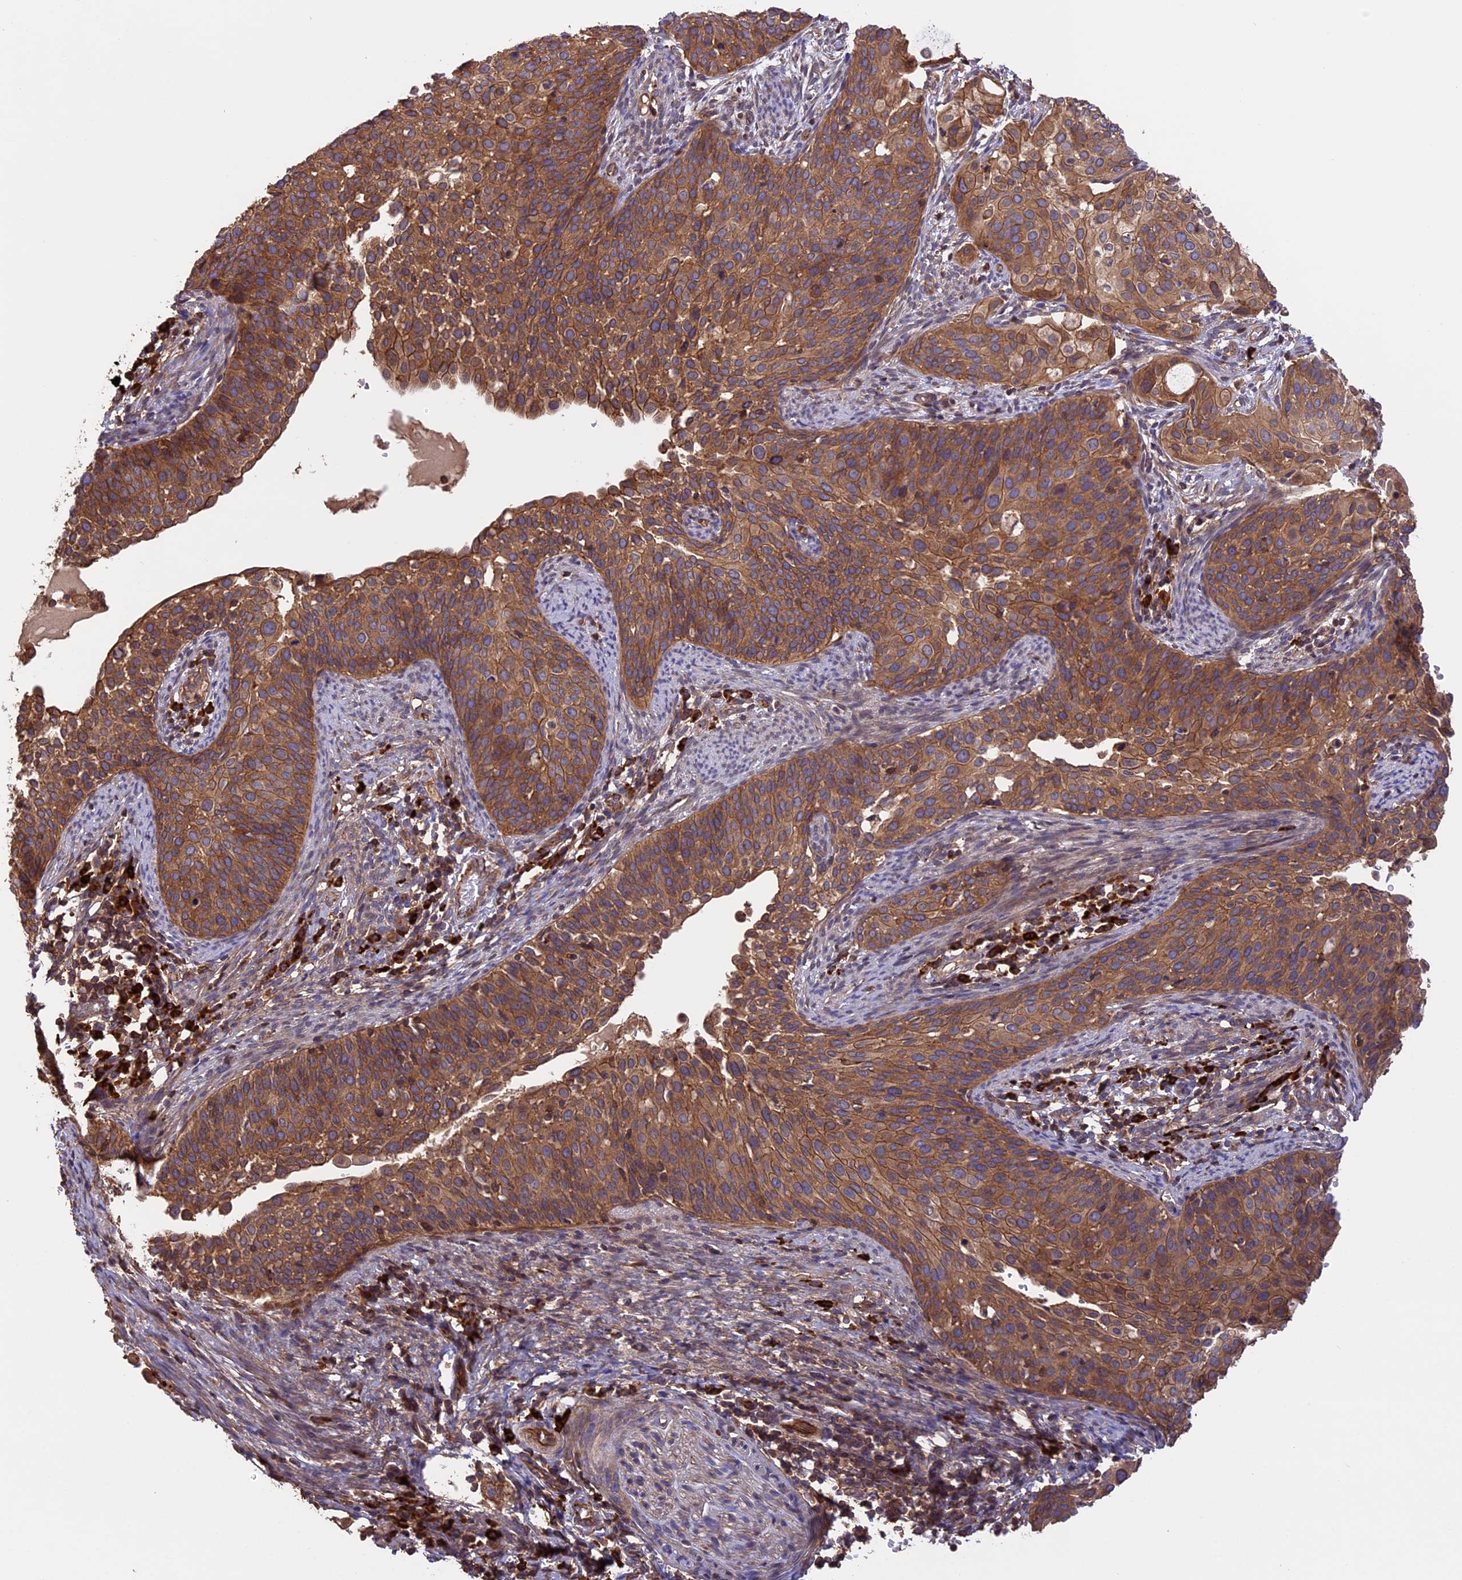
{"staining": {"intensity": "moderate", "quantity": ">75%", "location": "cytoplasmic/membranous"}, "tissue": "cervical cancer", "cell_type": "Tumor cells", "image_type": "cancer", "snomed": [{"axis": "morphology", "description": "Squamous cell carcinoma, NOS"}, {"axis": "topography", "description": "Cervix"}], "caption": "This photomicrograph exhibits cervical squamous cell carcinoma stained with IHC to label a protein in brown. The cytoplasmic/membranous of tumor cells show moderate positivity for the protein. Nuclei are counter-stained blue.", "gene": "GAS8", "patient": {"sex": "female", "age": 44}}